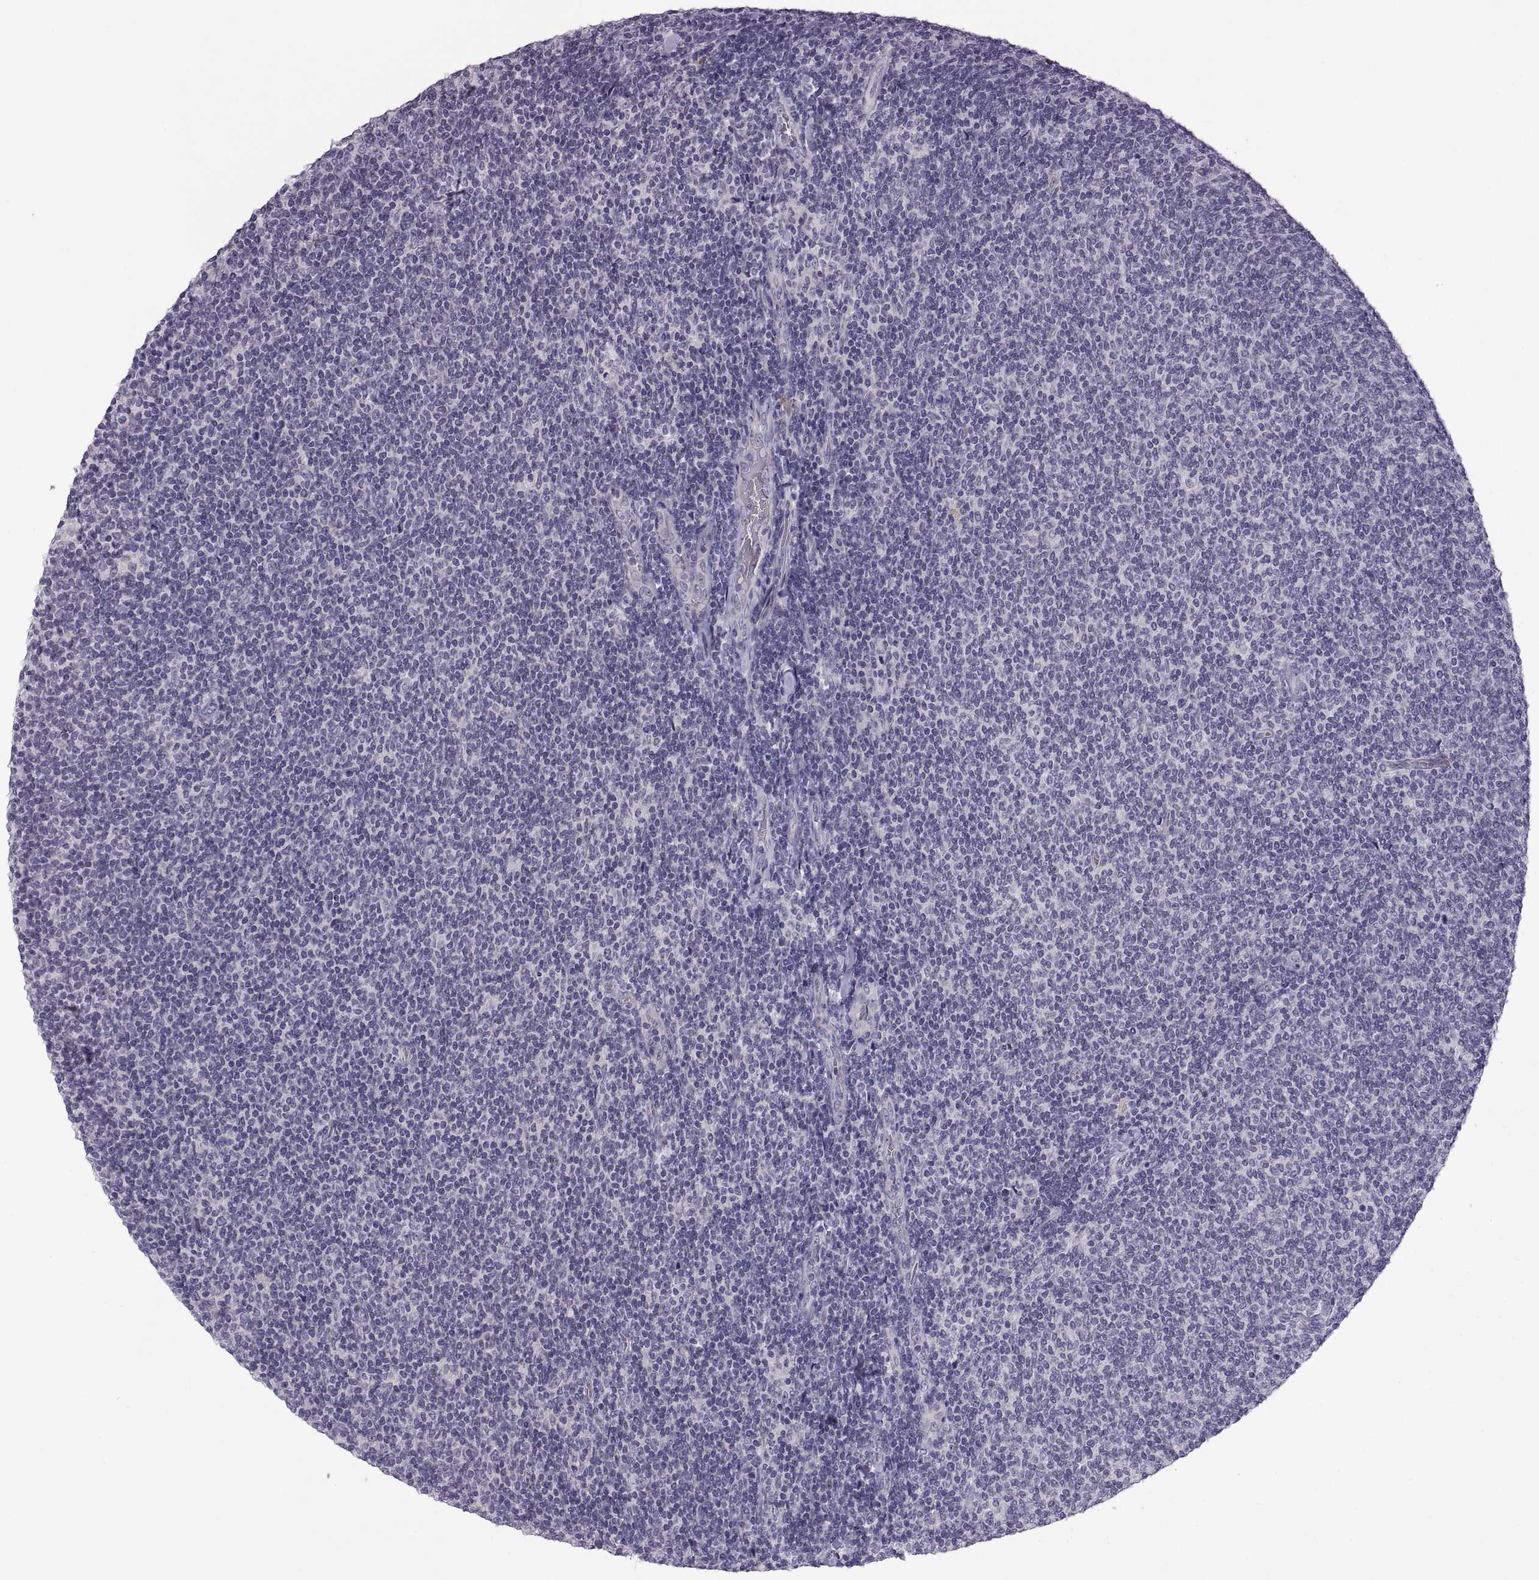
{"staining": {"intensity": "negative", "quantity": "none", "location": "none"}, "tissue": "lymphoma", "cell_type": "Tumor cells", "image_type": "cancer", "snomed": [{"axis": "morphology", "description": "Malignant lymphoma, non-Hodgkin's type, Low grade"}, {"axis": "topography", "description": "Lymph node"}], "caption": "The immunohistochemistry image has no significant expression in tumor cells of lymphoma tissue. (DAB (3,3'-diaminobenzidine) immunohistochemistry, high magnification).", "gene": "MEIOC", "patient": {"sex": "male", "age": 52}}